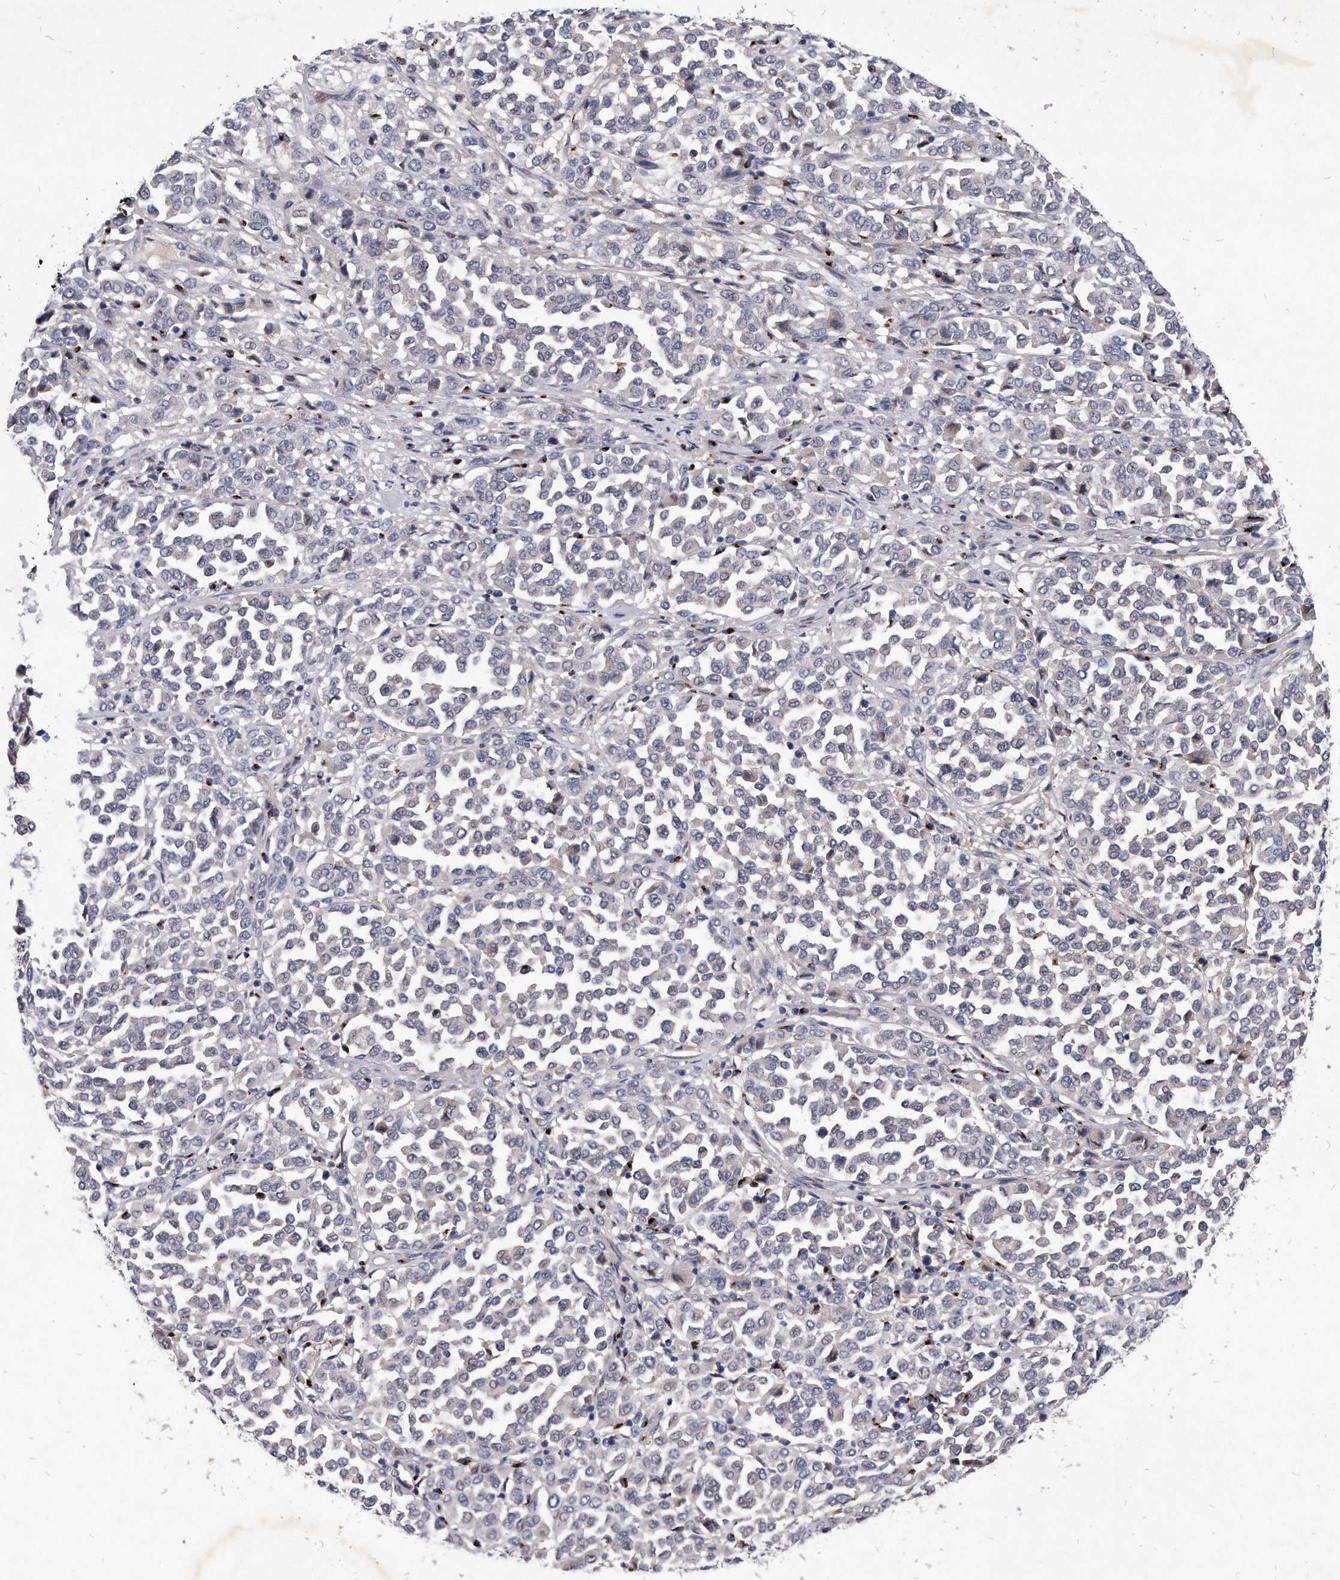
{"staining": {"intensity": "negative", "quantity": "none", "location": "none"}, "tissue": "melanoma", "cell_type": "Tumor cells", "image_type": "cancer", "snomed": [{"axis": "morphology", "description": "Malignant melanoma, Metastatic site"}, {"axis": "topography", "description": "Pancreas"}], "caption": "Human malignant melanoma (metastatic site) stained for a protein using IHC shows no positivity in tumor cells.", "gene": "MGAT4A", "patient": {"sex": "female", "age": 30}}